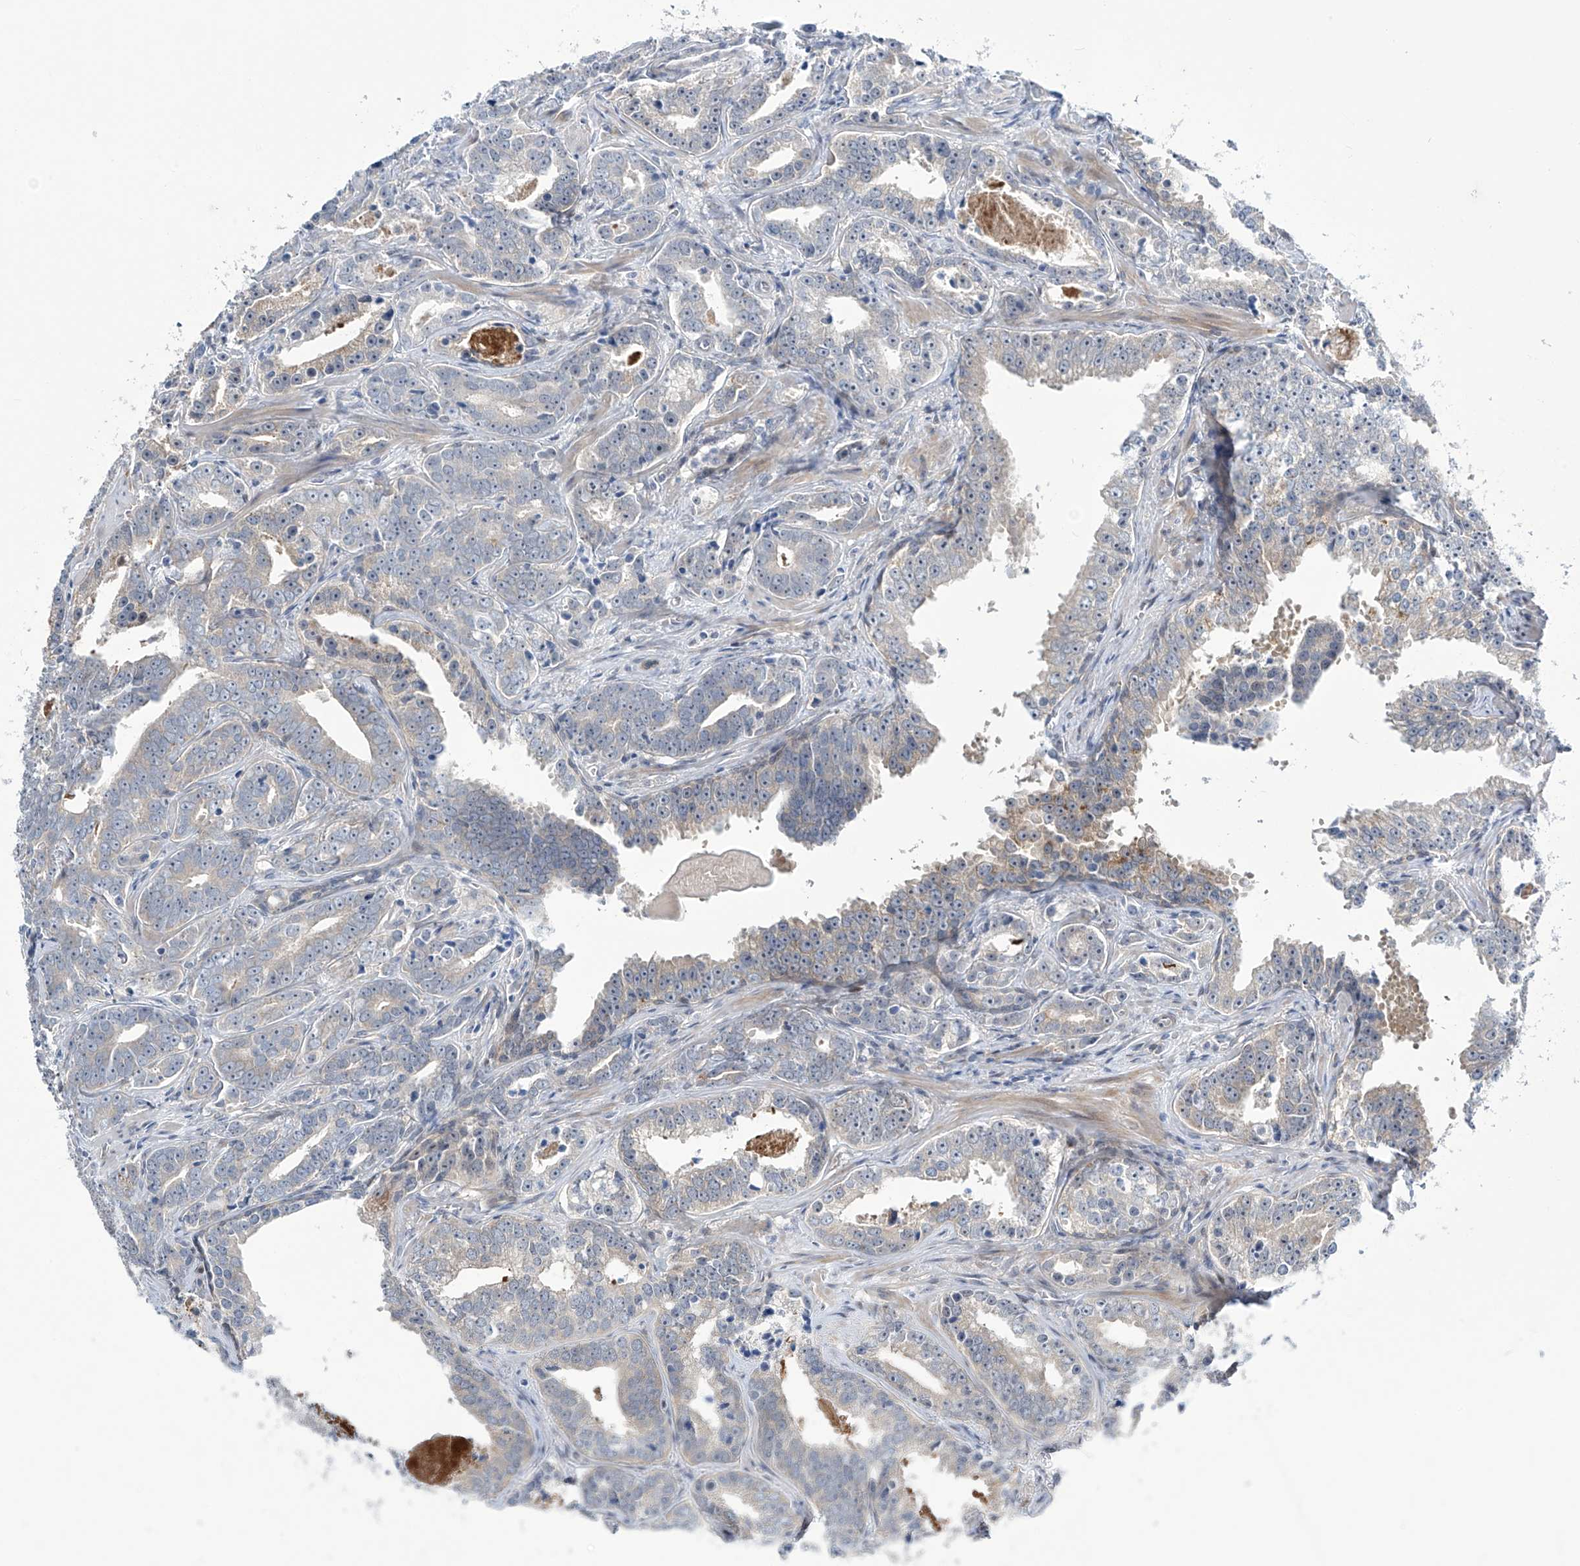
{"staining": {"intensity": "negative", "quantity": "none", "location": "none"}, "tissue": "prostate cancer", "cell_type": "Tumor cells", "image_type": "cancer", "snomed": [{"axis": "morphology", "description": "Adenocarcinoma, High grade"}, {"axis": "topography", "description": "Prostate"}], "caption": "Immunohistochemistry histopathology image of human prostate adenocarcinoma (high-grade) stained for a protein (brown), which displays no expression in tumor cells. (DAB (3,3'-diaminobenzidine) immunohistochemistry with hematoxylin counter stain).", "gene": "TRIM60", "patient": {"sex": "male", "age": 62}}